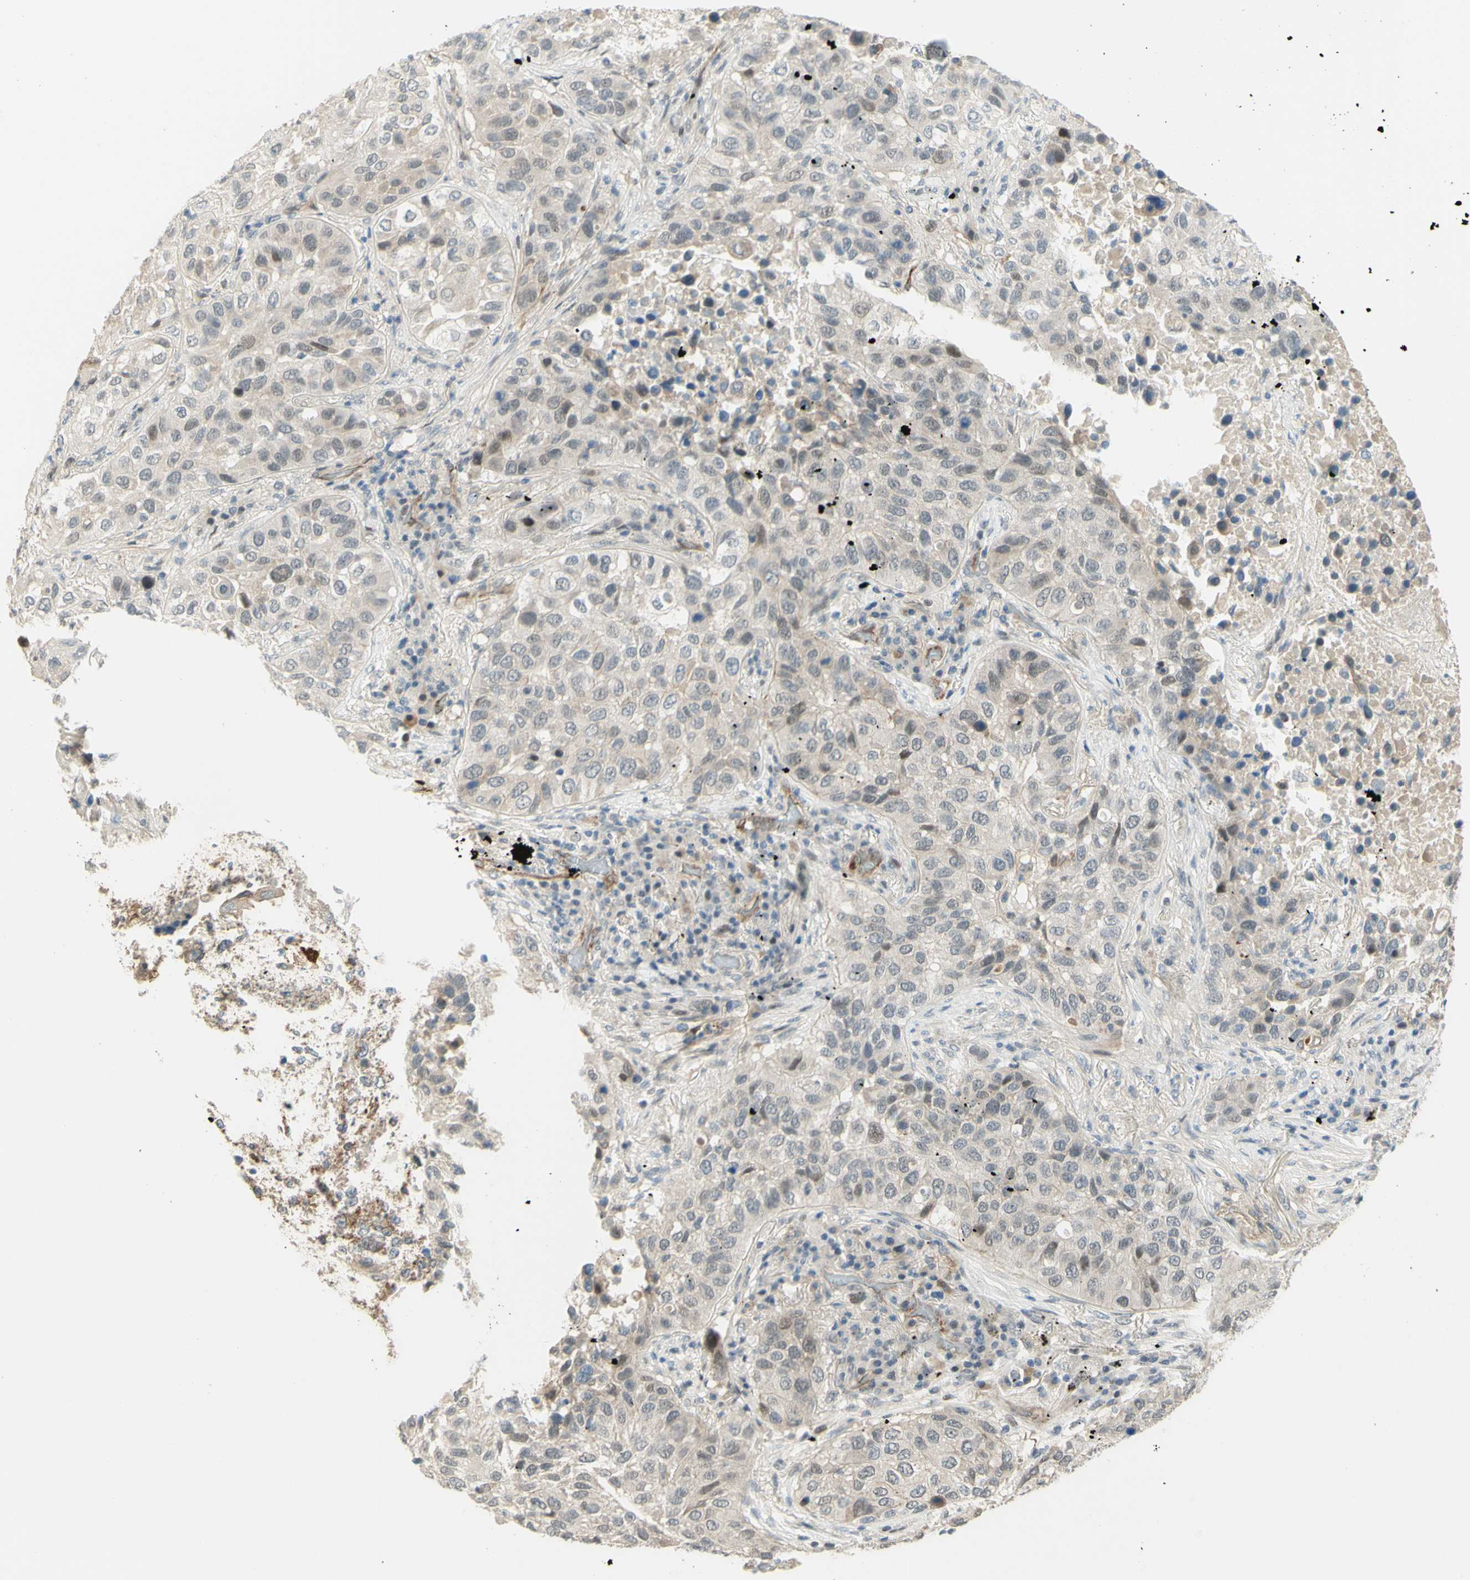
{"staining": {"intensity": "weak", "quantity": "<25%", "location": "nuclear"}, "tissue": "lung cancer", "cell_type": "Tumor cells", "image_type": "cancer", "snomed": [{"axis": "morphology", "description": "Squamous cell carcinoma, NOS"}, {"axis": "topography", "description": "Lung"}], "caption": "A micrograph of lung cancer stained for a protein exhibits no brown staining in tumor cells. The staining is performed using DAB brown chromogen with nuclei counter-stained in using hematoxylin.", "gene": "ANGPT2", "patient": {"sex": "male", "age": 57}}